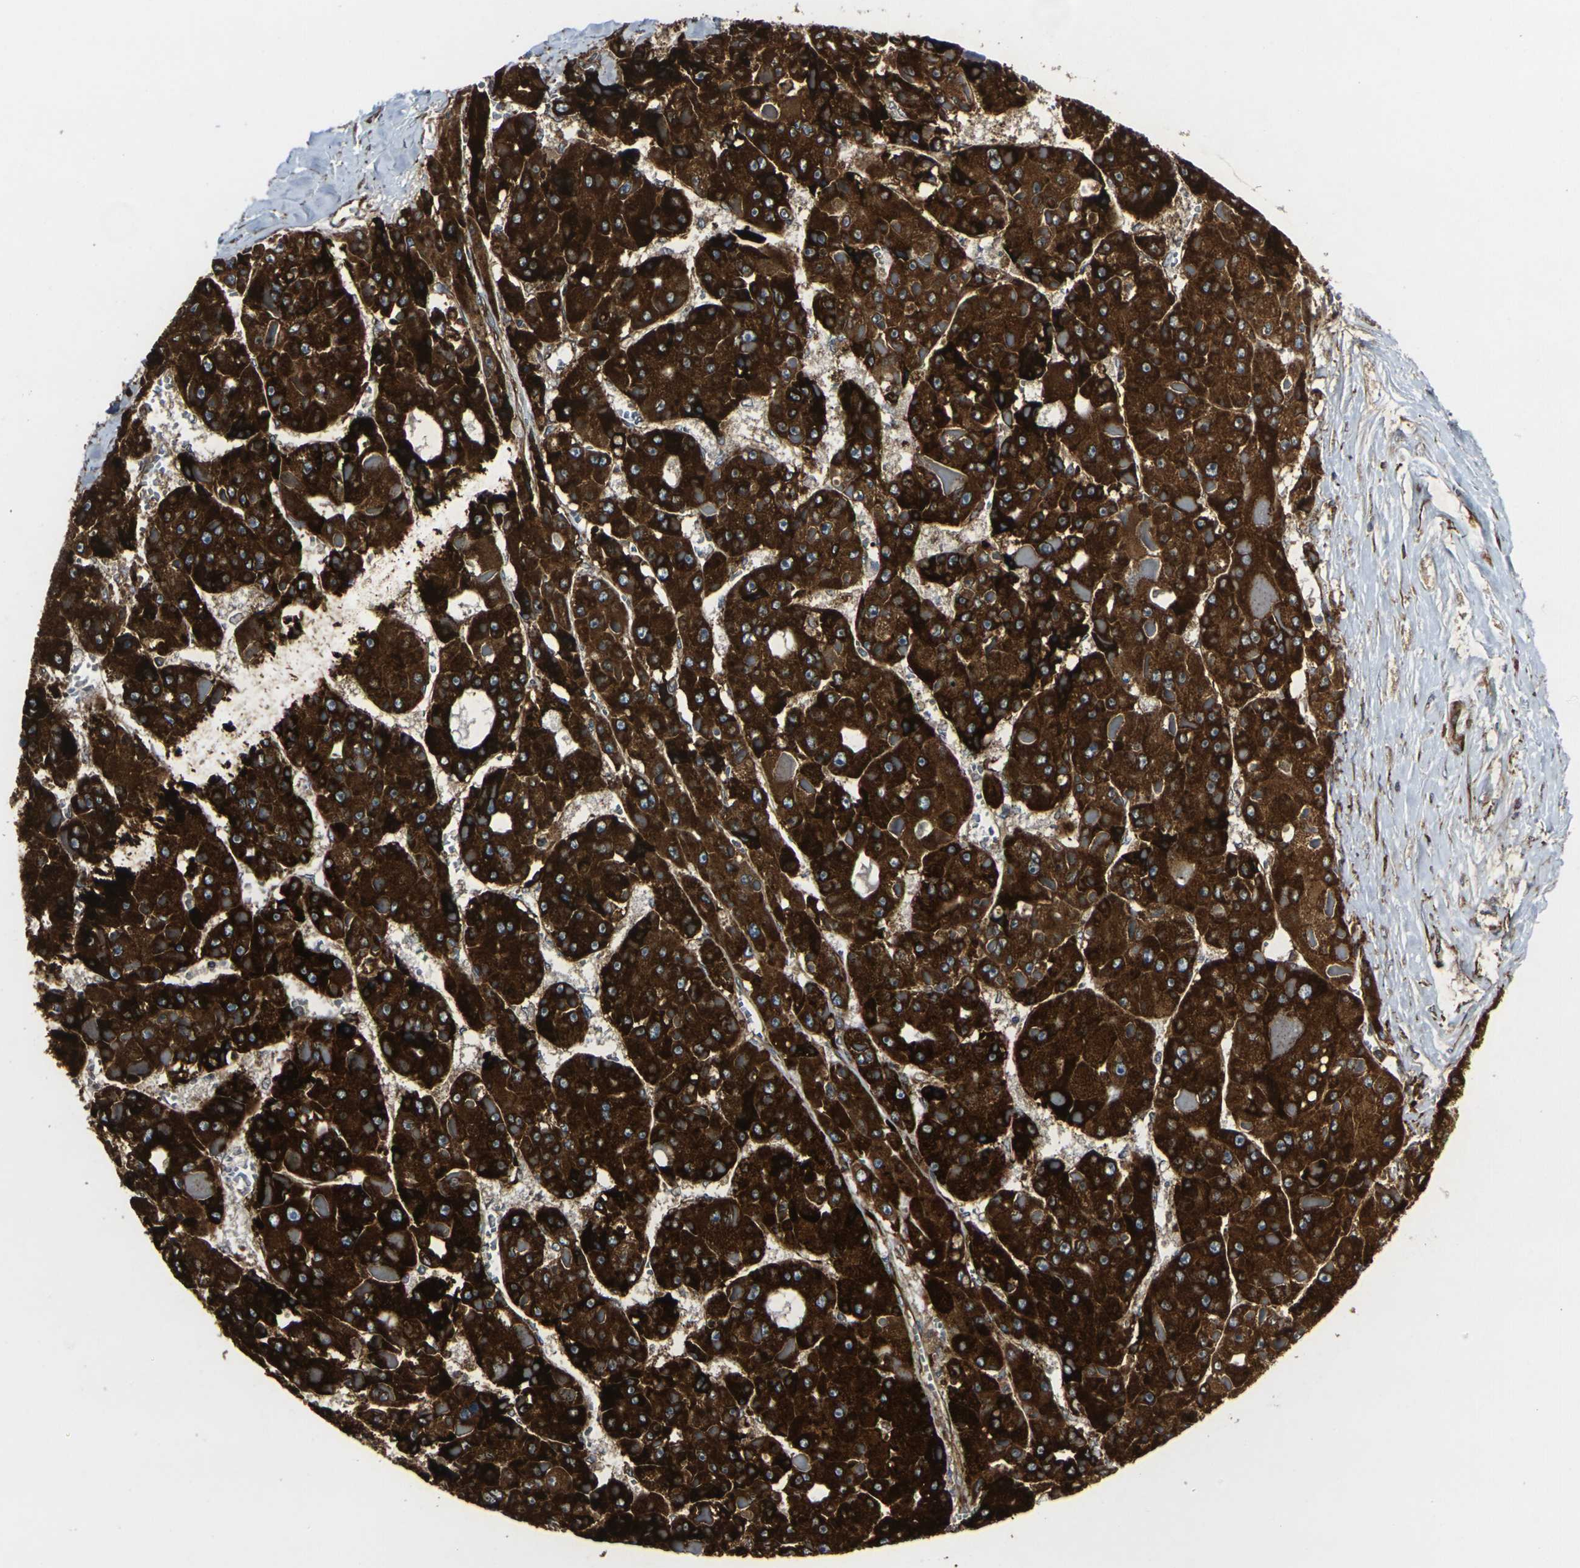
{"staining": {"intensity": "strong", "quantity": ">75%", "location": "cytoplasmic/membranous"}, "tissue": "liver cancer", "cell_type": "Tumor cells", "image_type": "cancer", "snomed": [{"axis": "morphology", "description": "Carcinoma, Hepatocellular, NOS"}, {"axis": "topography", "description": "Liver"}], "caption": "This photomicrograph demonstrates hepatocellular carcinoma (liver) stained with immunohistochemistry (IHC) to label a protein in brown. The cytoplasmic/membranous of tumor cells show strong positivity for the protein. Nuclei are counter-stained blue.", "gene": "MARCHF2", "patient": {"sex": "female", "age": 73}}